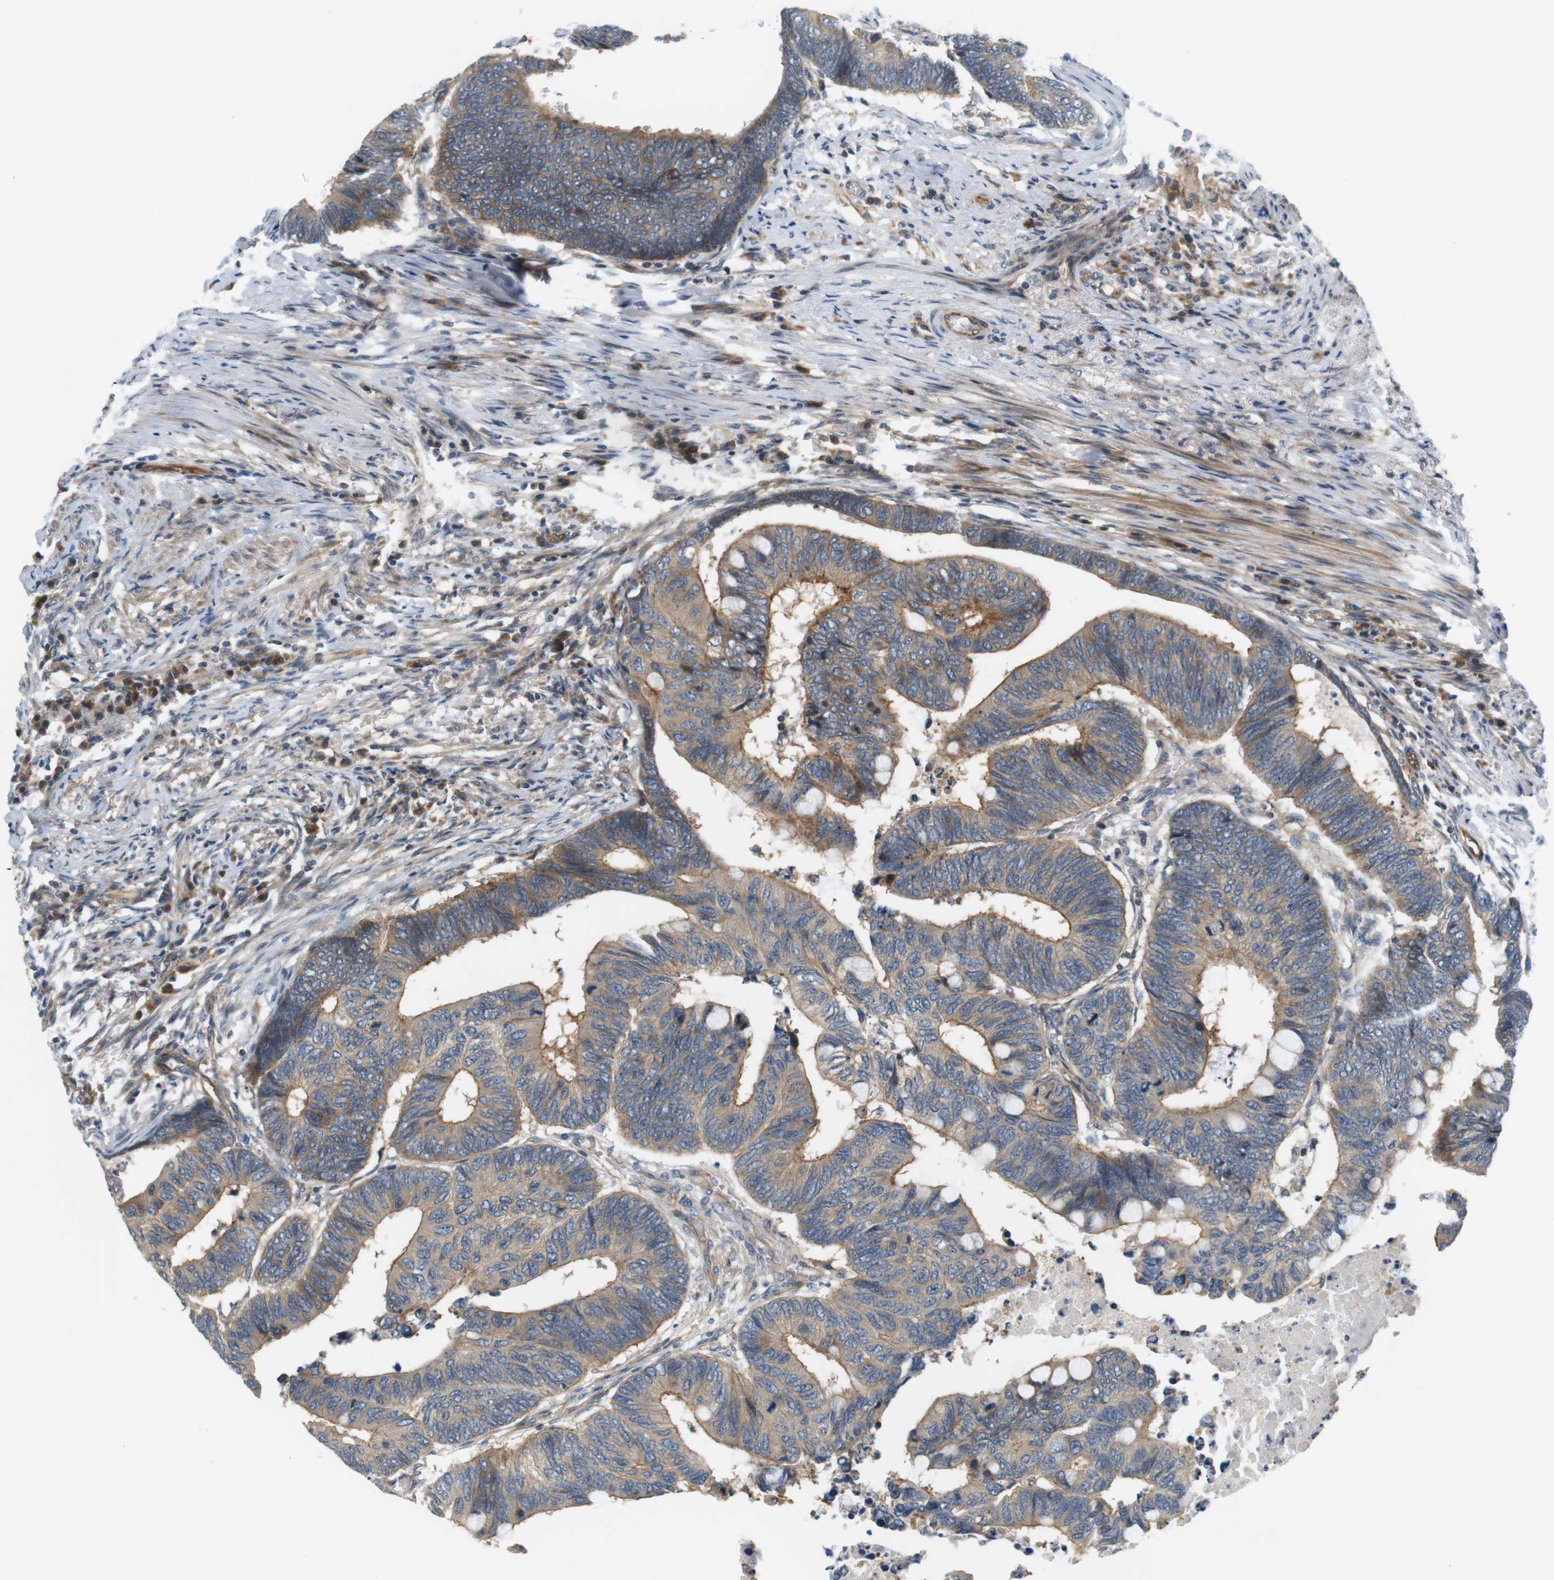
{"staining": {"intensity": "moderate", "quantity": ">75%", "location": "cytoplasmic/membranous"}, "tissue": "colorectal cancer", "cell_type": "Tumor cells", "image_type": "cancer", "snomed": [{"axis": "morphology", "description": "Normal tissue, NOS"}, {"axis": "morphology", "description": "Adenocarcinoma, NOS"}, {"axis": "topography", "description": "Rectum"}, {"axis": "topography", "description": "Peripheral nerve tissue"}], "caption": "Colorectal adenocarcinoma tissue demonstrates moderate cytoplasmic/membranous expression in approximately >75% of tumor cells, visualized by immunohistochemistry. Nuclei are stained in blue.", "gene": "SH3GLB1", "patient": {"sex": "male", "age": 92}}